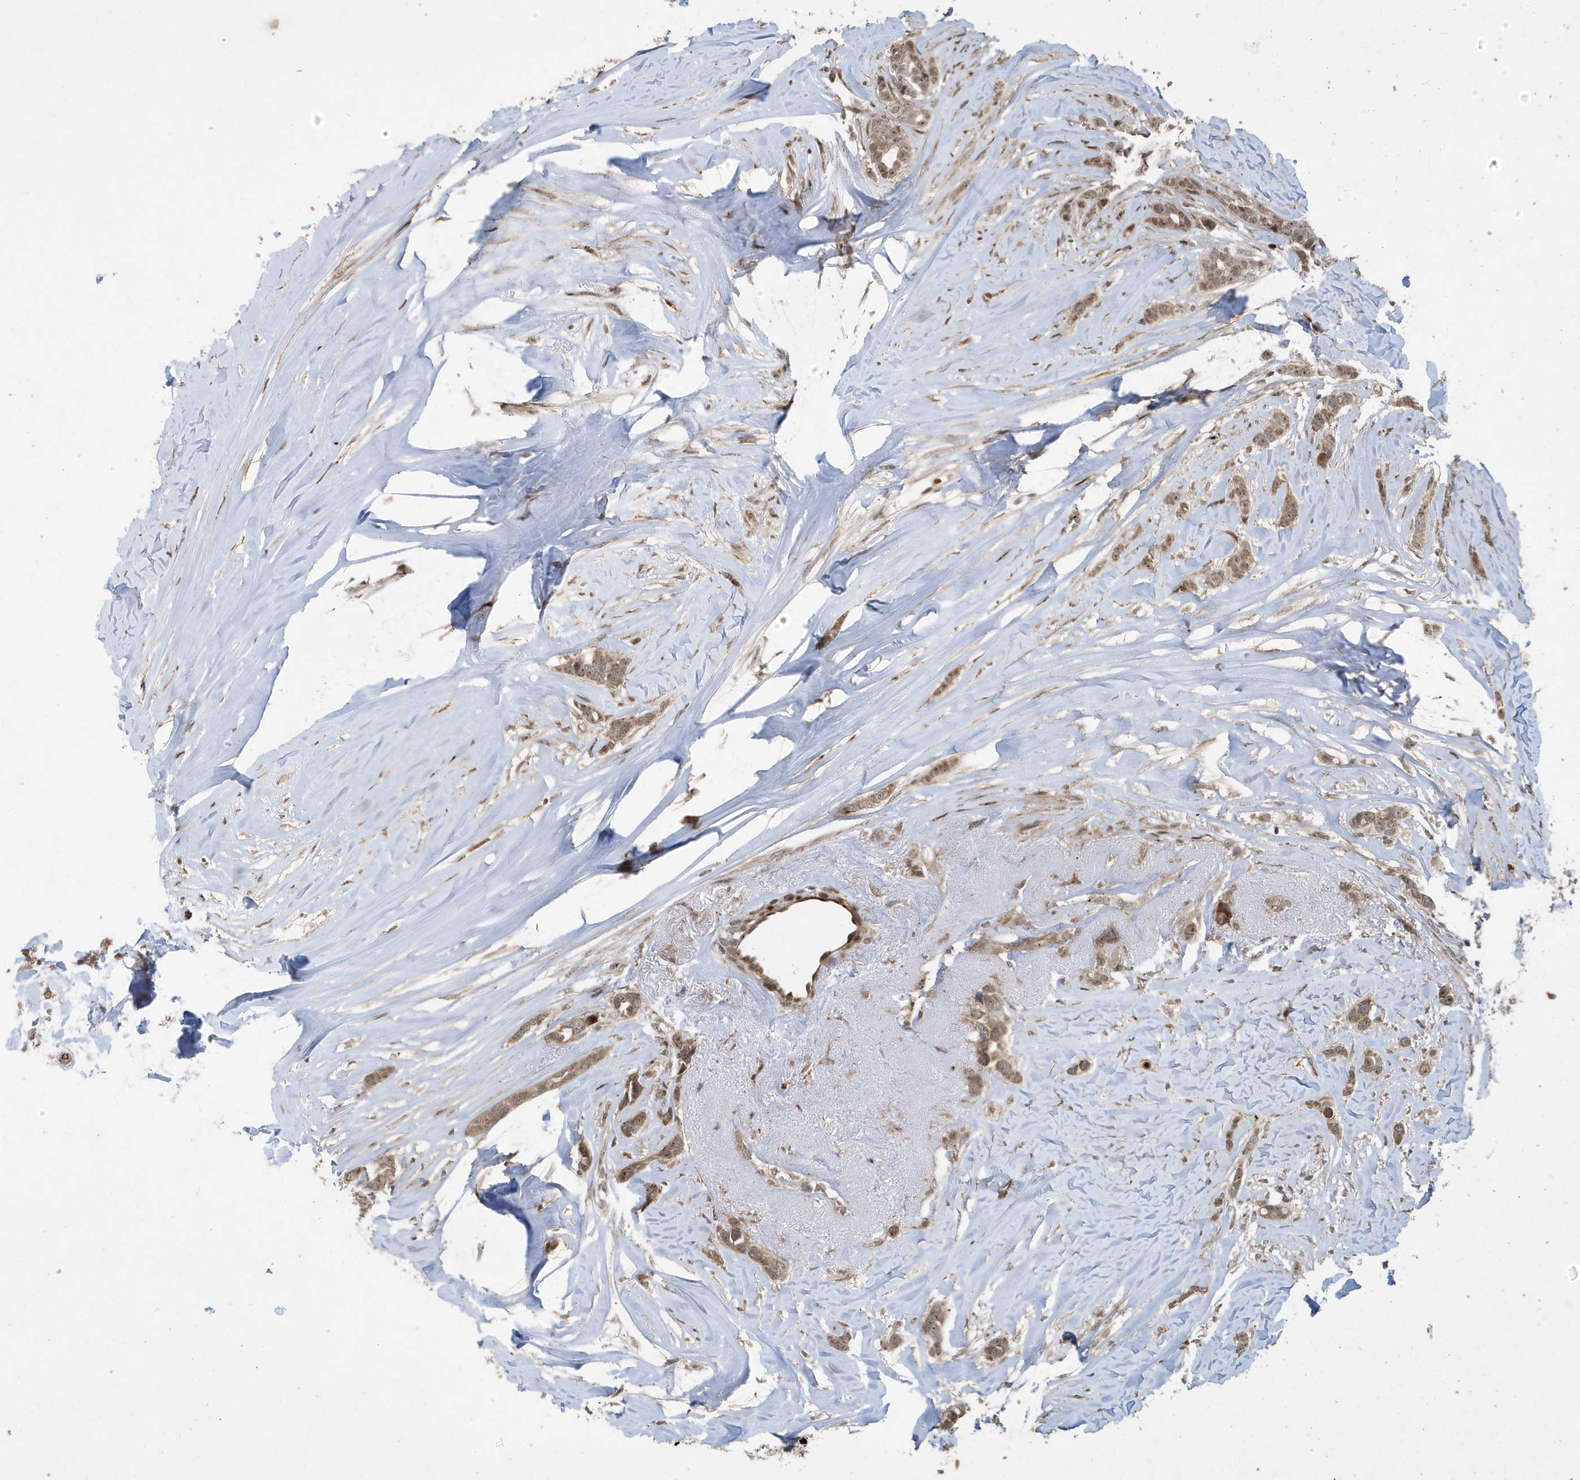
{"staining": {"intensity": "moderate", "quantity": ">75%", "location": "nuclear"}, "tissue": "breast cancer", "cell_type": "Tumor cells", "image_type": "cancer", "snomed": [{"axis": "morphology", "description": "Lobular carcinoma"}, {"axis": "topography", "description": "Breast"}], "caption": "A medium amount of moderate nuclear staining is seen in about >75% of tumor cells in breast cancer (lobular carcinoma) tissue.", "gene": "FAM9B", "patient": {"sex": "female", "age": 51}}